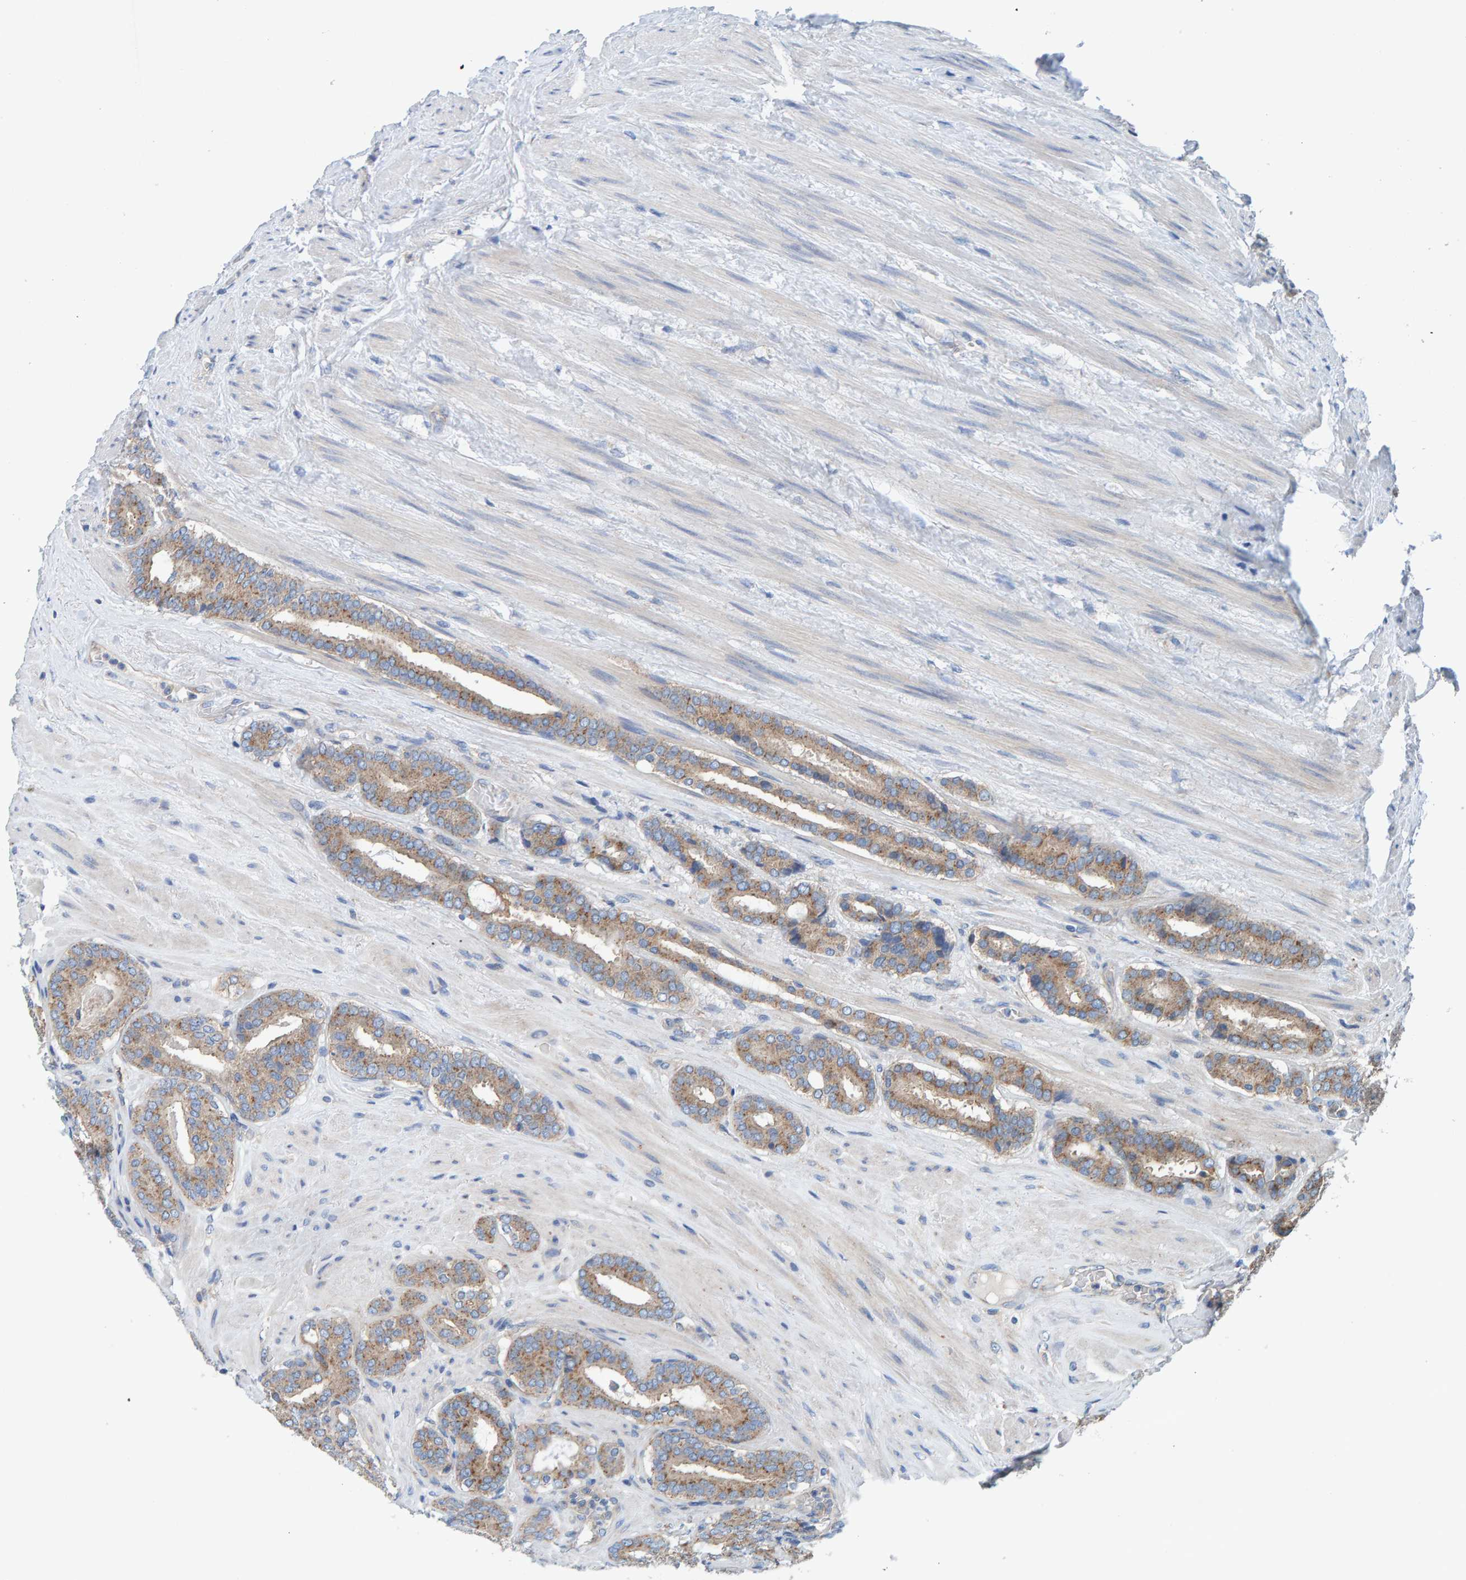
{"staining": {"intensity": "weak", "quantity": ">75%", "location": "cytoplasmic/membranous"}, "tissue": "prostate cancer", "cell_type": "Tumor cells", "image_type": "cancer", "snomed": [{"axis": "morphology", "description": "Adenocarcinoma, Low grade"}, {"axis": "topography", "description": "Prostate"}], "caption": "The micrograph reveals staining of prostate cancer (adenocarcinoma (low-grade)), revealing weak cytoplasmic/membranous protein expression (brown color) within tumor cells.", "gene": "MKLN1", "patient": {"sex": "male", "age": 69}}